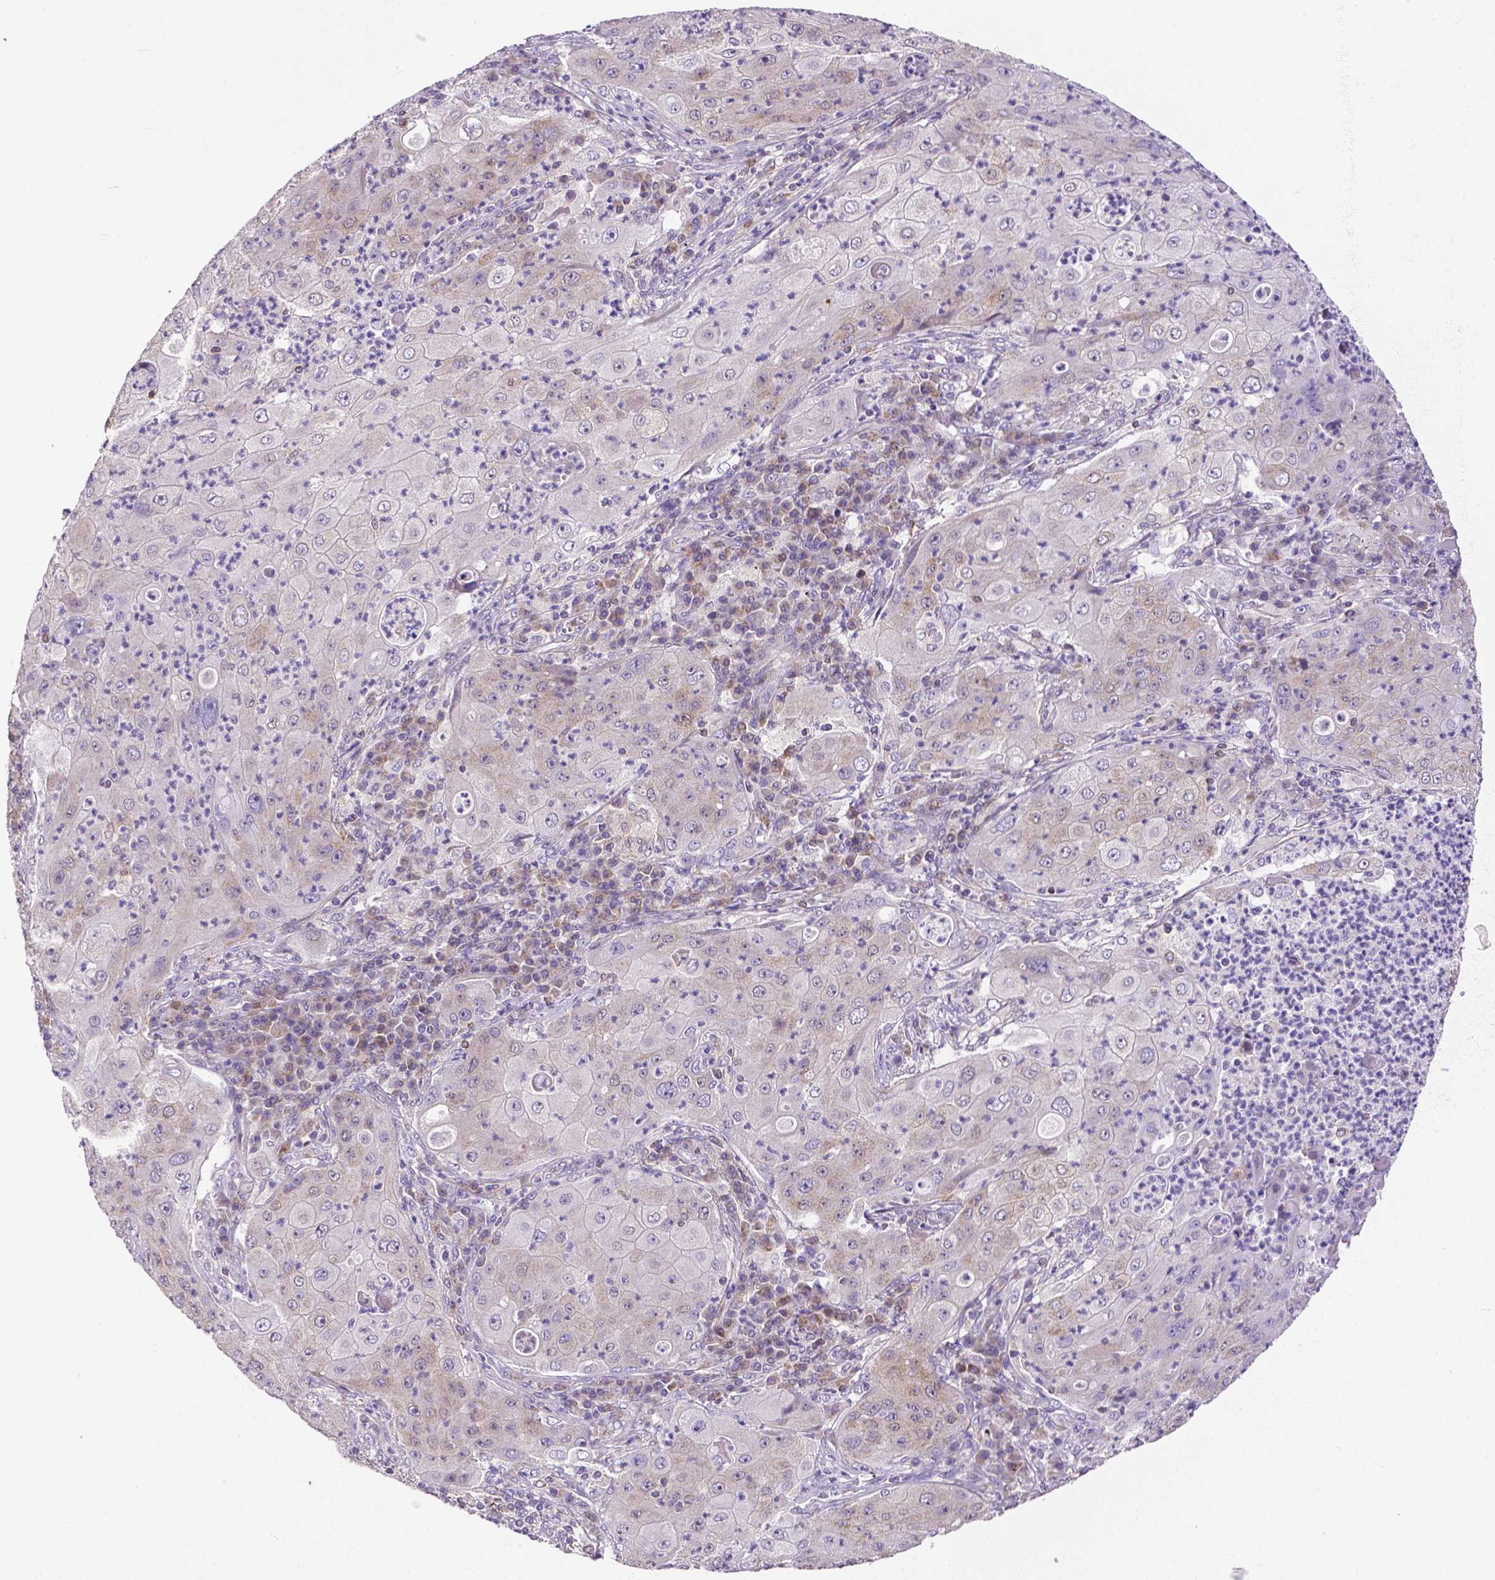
{"staining": {"intensity": "weak", "quantity": "<25%", "location": "cytoplasmic/membranous"}, "tissue": "lung cancer", "cell_type": "Tumor cells", "image_type": "cancer", "snomed": [{"axis": "morphology", "description": "Squamous cell carcinoma, NOS"}, {"axis": "topography", "description": "Lung"}], "caption": "DAB immunohistochemical staining of lung cancer demonstrates no significant staining in tumor cells.", "gene": "MCL1", "patient": {"sex": "female", "age": 59}}